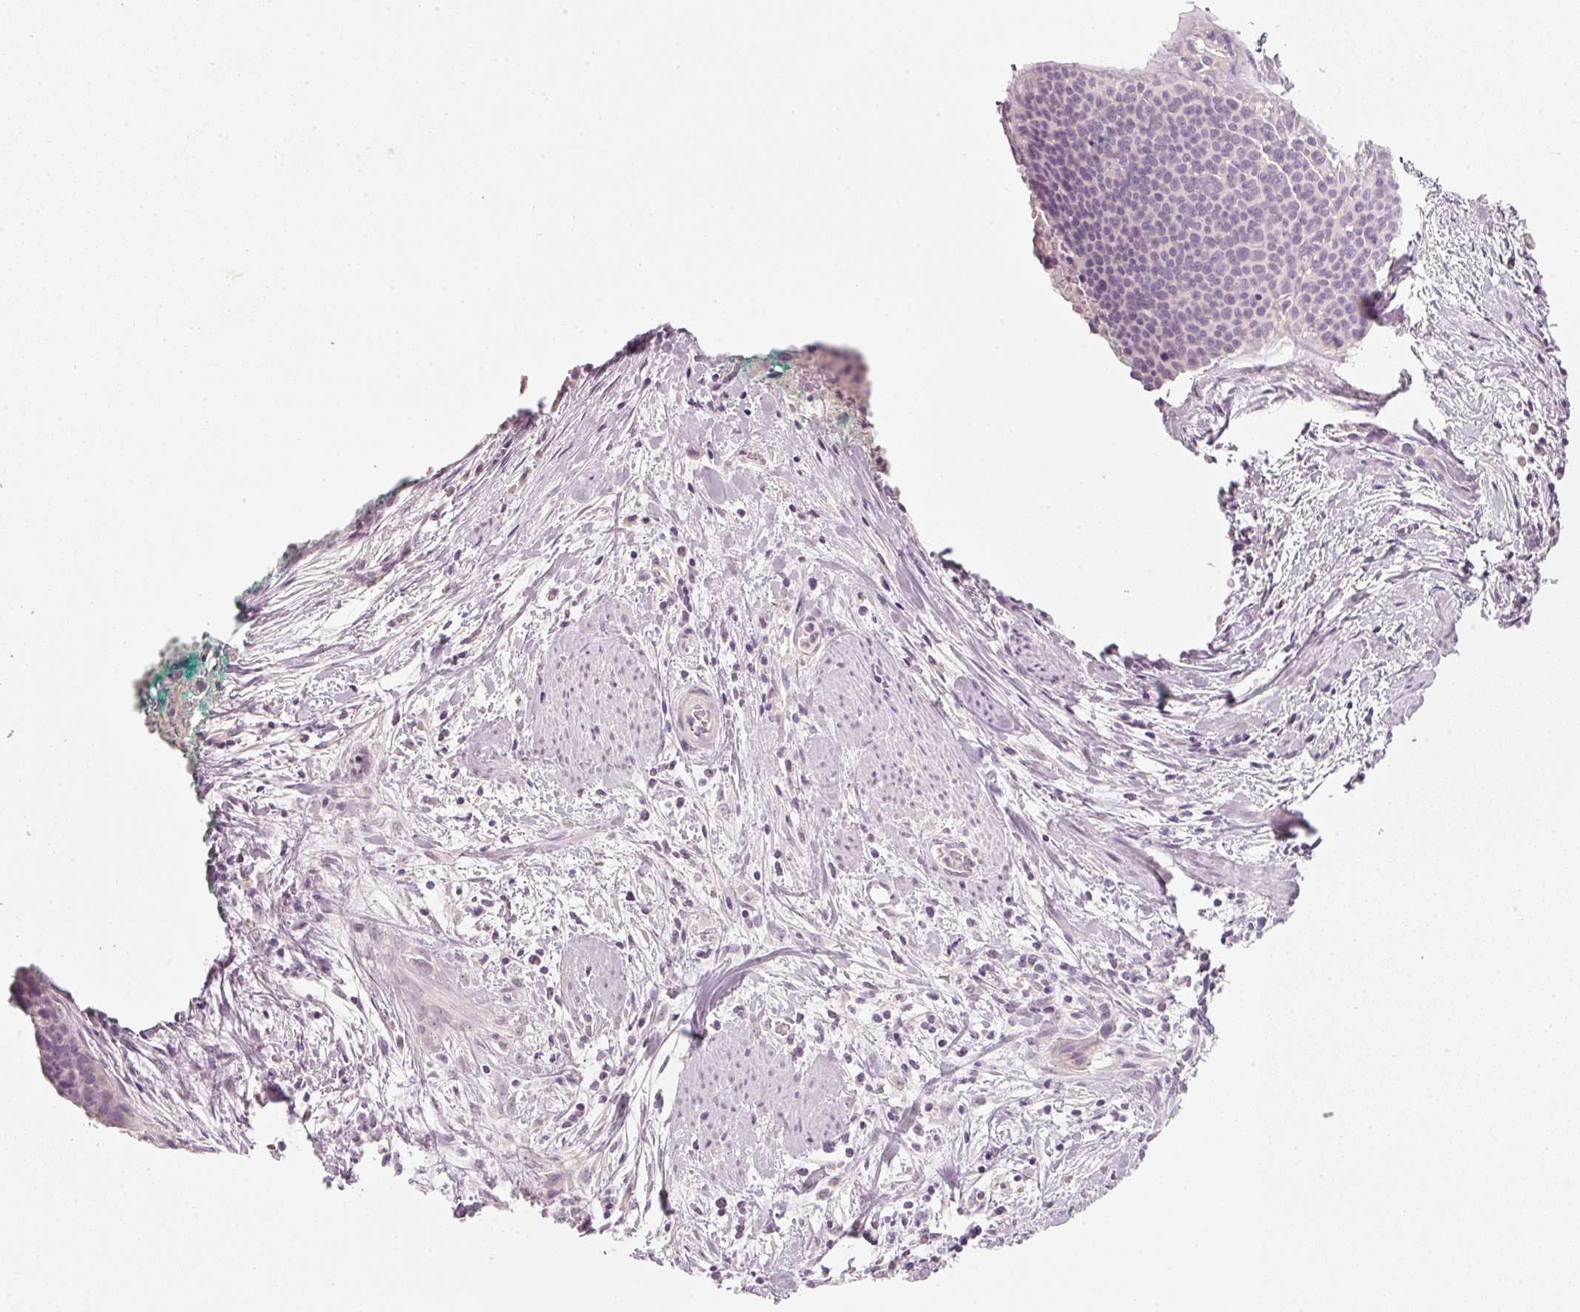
{"staining": {"intensity": "negative", "quantity": "none", "location": "none"}, "tissue": "cervical cancer", "cell_type": "Tumor cells", "image_type": "cancer", "snomed": [{"axis": "morphology", "description": "Squamous cell carcinoma, NOS"}, {"axis": "topography", "description": "Cervix"}], "caption": "This is an immunohistochemistry photomicrograph of human cervical squamous cell carcinoma. There is no positivity in tumor cells.", "gene": "STEAP1", "patient": {"sex": "female", "age": 55}}